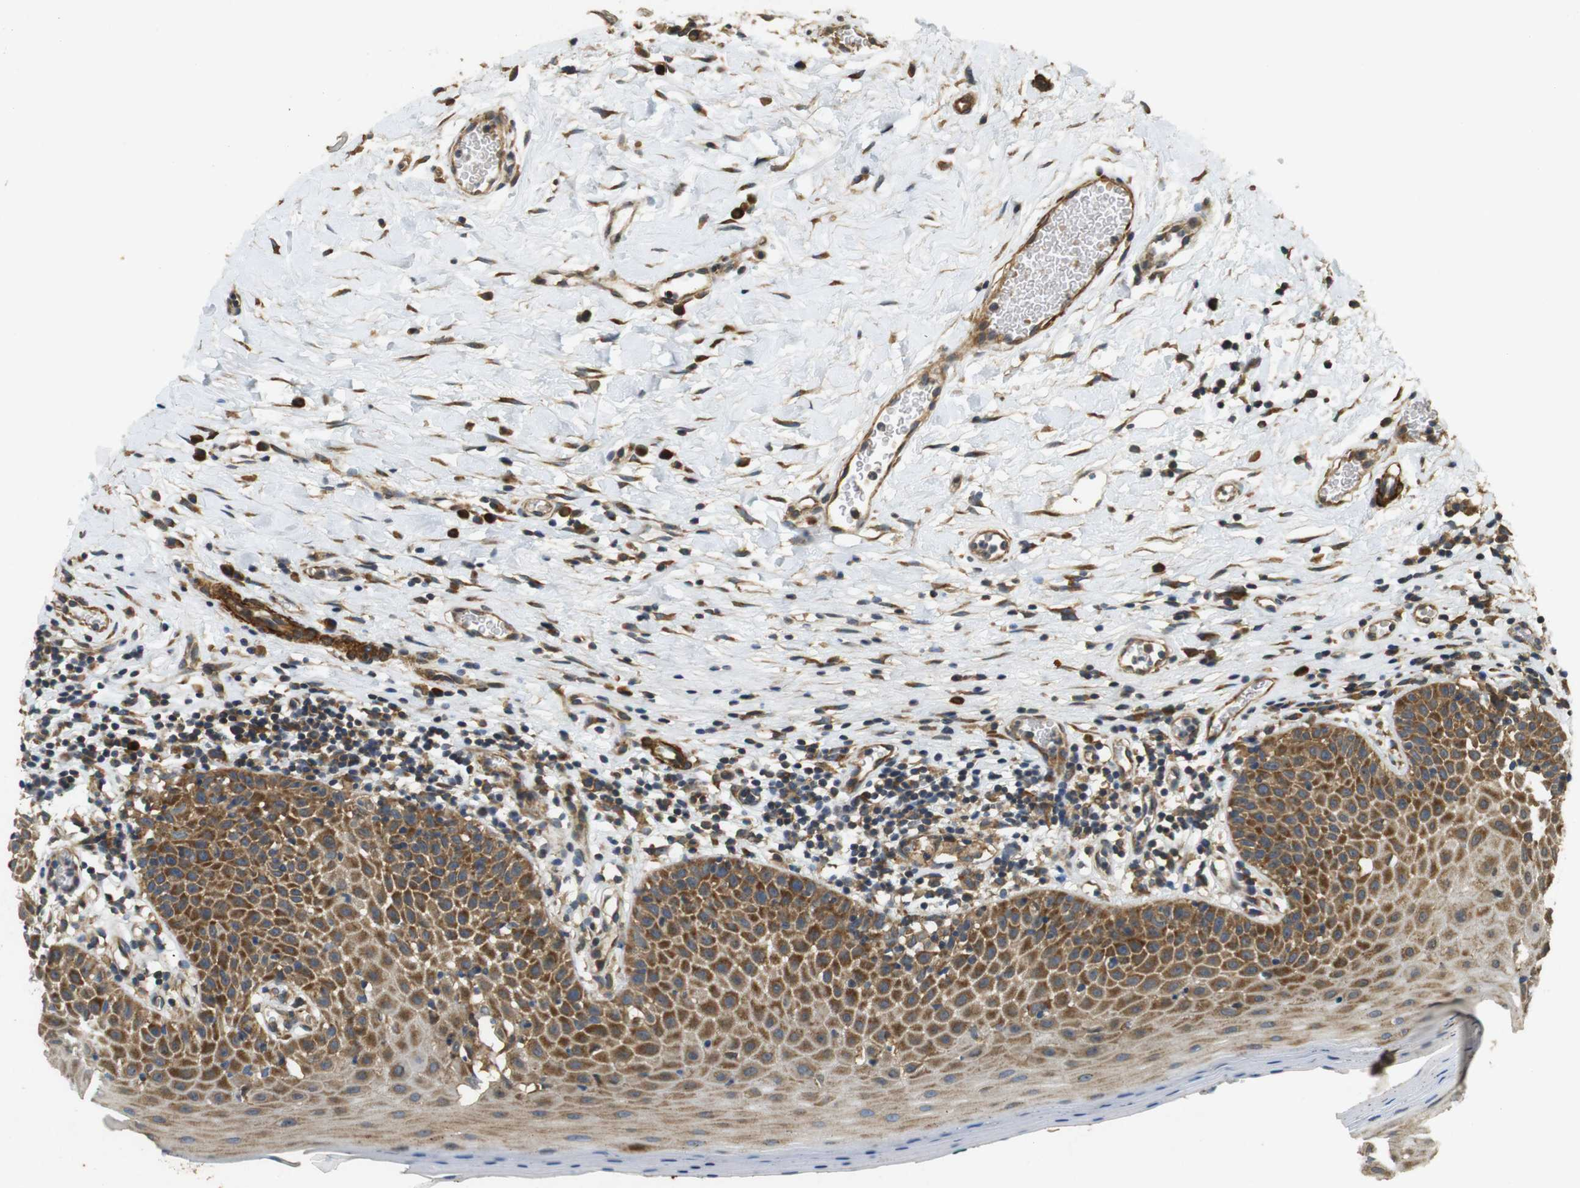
{"staining": {"intensity": "moderate", "quantity": ">75%", "location": "cytoplasmic/membranous"}, "tissue": "oral mucosa", "cell_type": "Squamous epithelial cells", "image_type": "normal", "snomed": [{"axis": "morphology", "description": "Normal tissue, NOS"}, {"axis": "topography", "description": "Skeletal muscle"}, {"axis": "topography", "description": "Oral tissue"}], "caption": "A medium amount of moderate cytoplasmic/membranous staining is appreciated in about >75% of squamous epithelial cells in benign oral mucosa.", "gene": "BNIP3", "patient": {"sex": "male", "age": 58}}